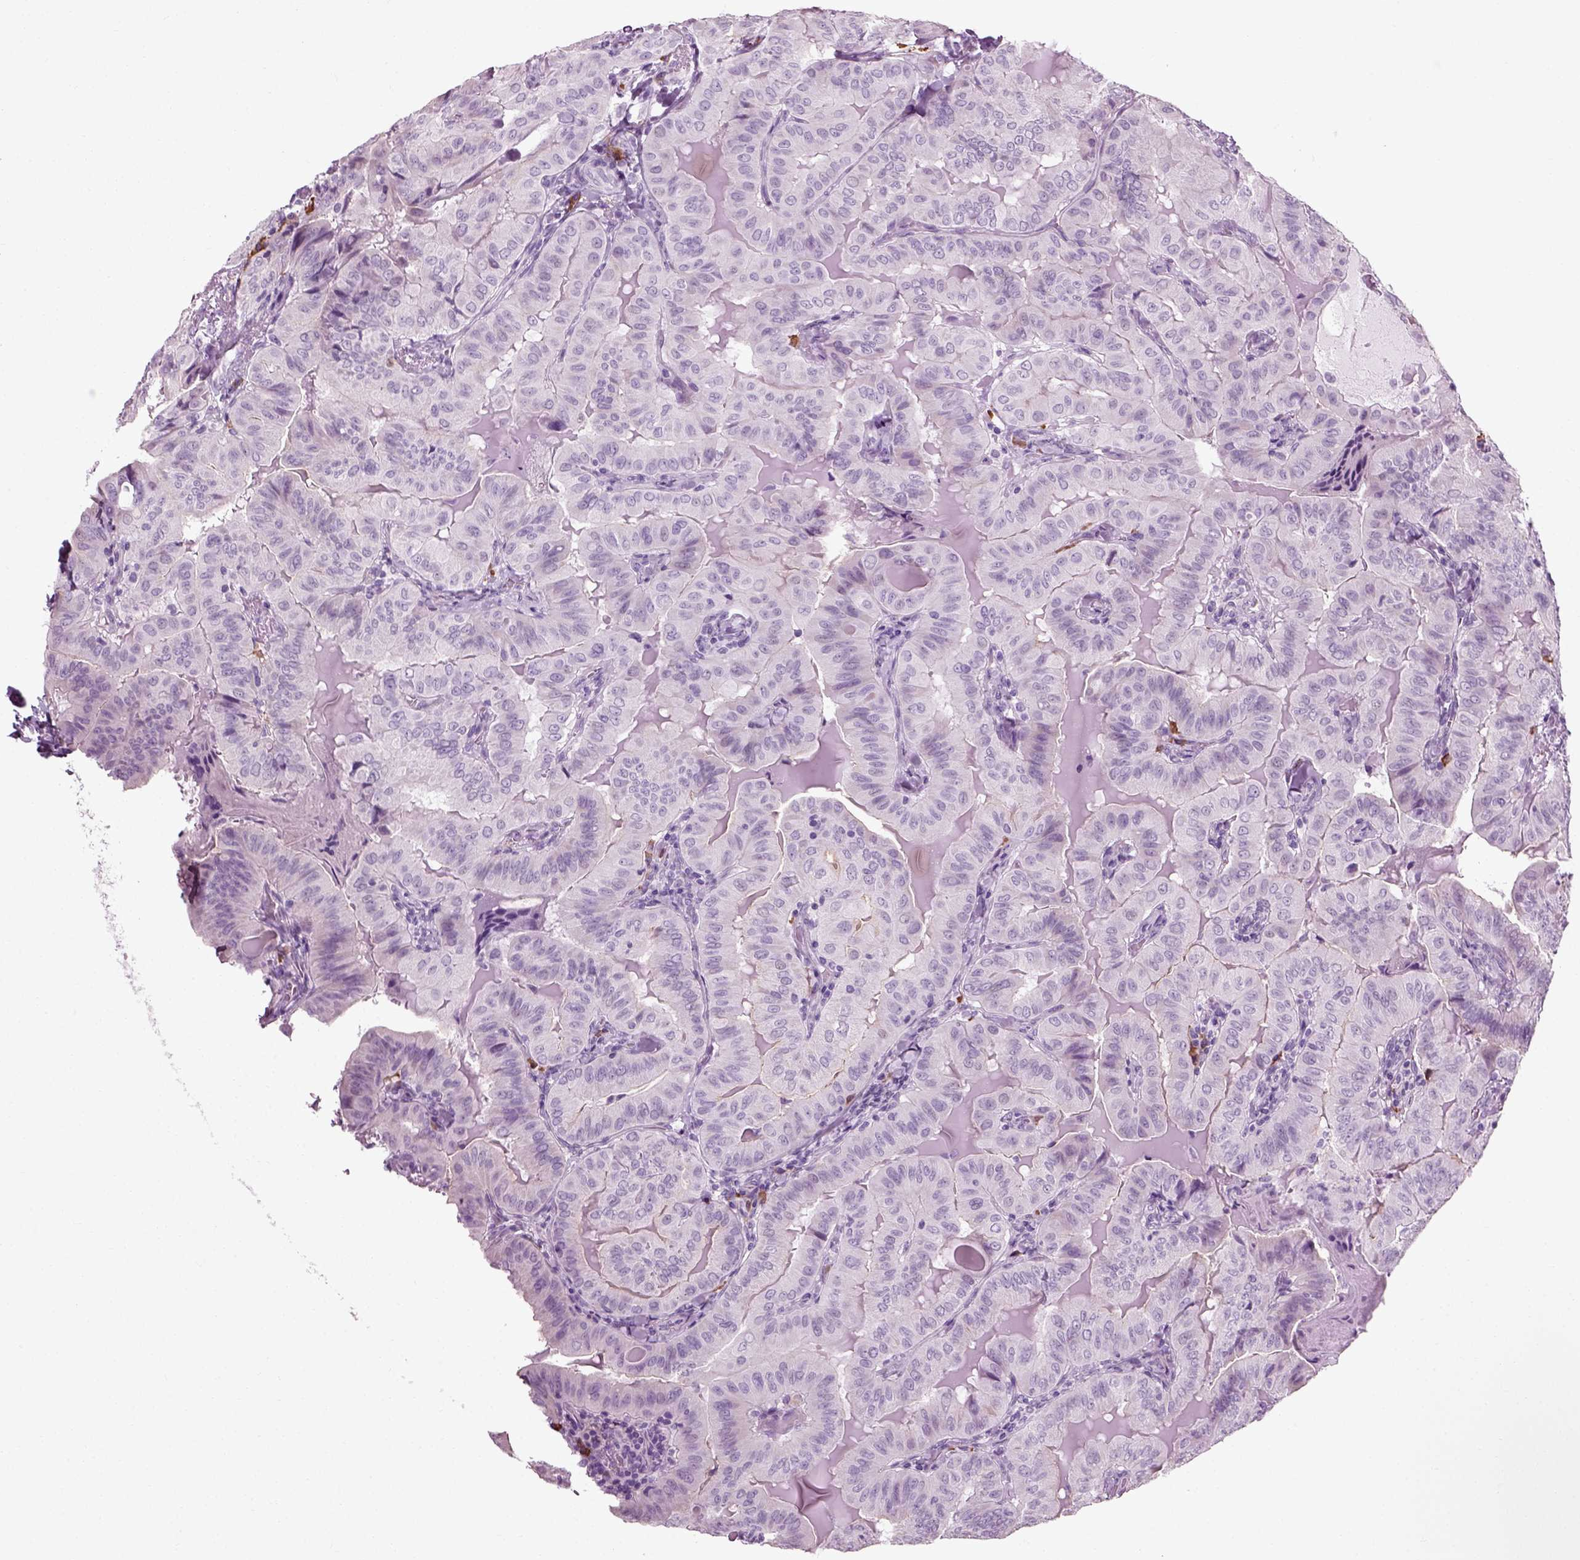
{"staining": {"intensity": "negative", "quantity": "none", "location": "none"}, "tissue": "thyroid cancer", "cell_type": "Tumor cells", "image_type": "cancer", "snomed": [{"axis": "morphology", "description": "Papillary adenocarcinoma, NOS"}, {"axis": "topography", "description": "Thyroid gland"}], "caption": "This is a photomicrograph of immunohistochemistry staining of thyroid papillary adenocarcinoma, which shows no staining in tumor cells.", "gene": "SLC26A8", "patient": {"sex": "female", "age": 68}}